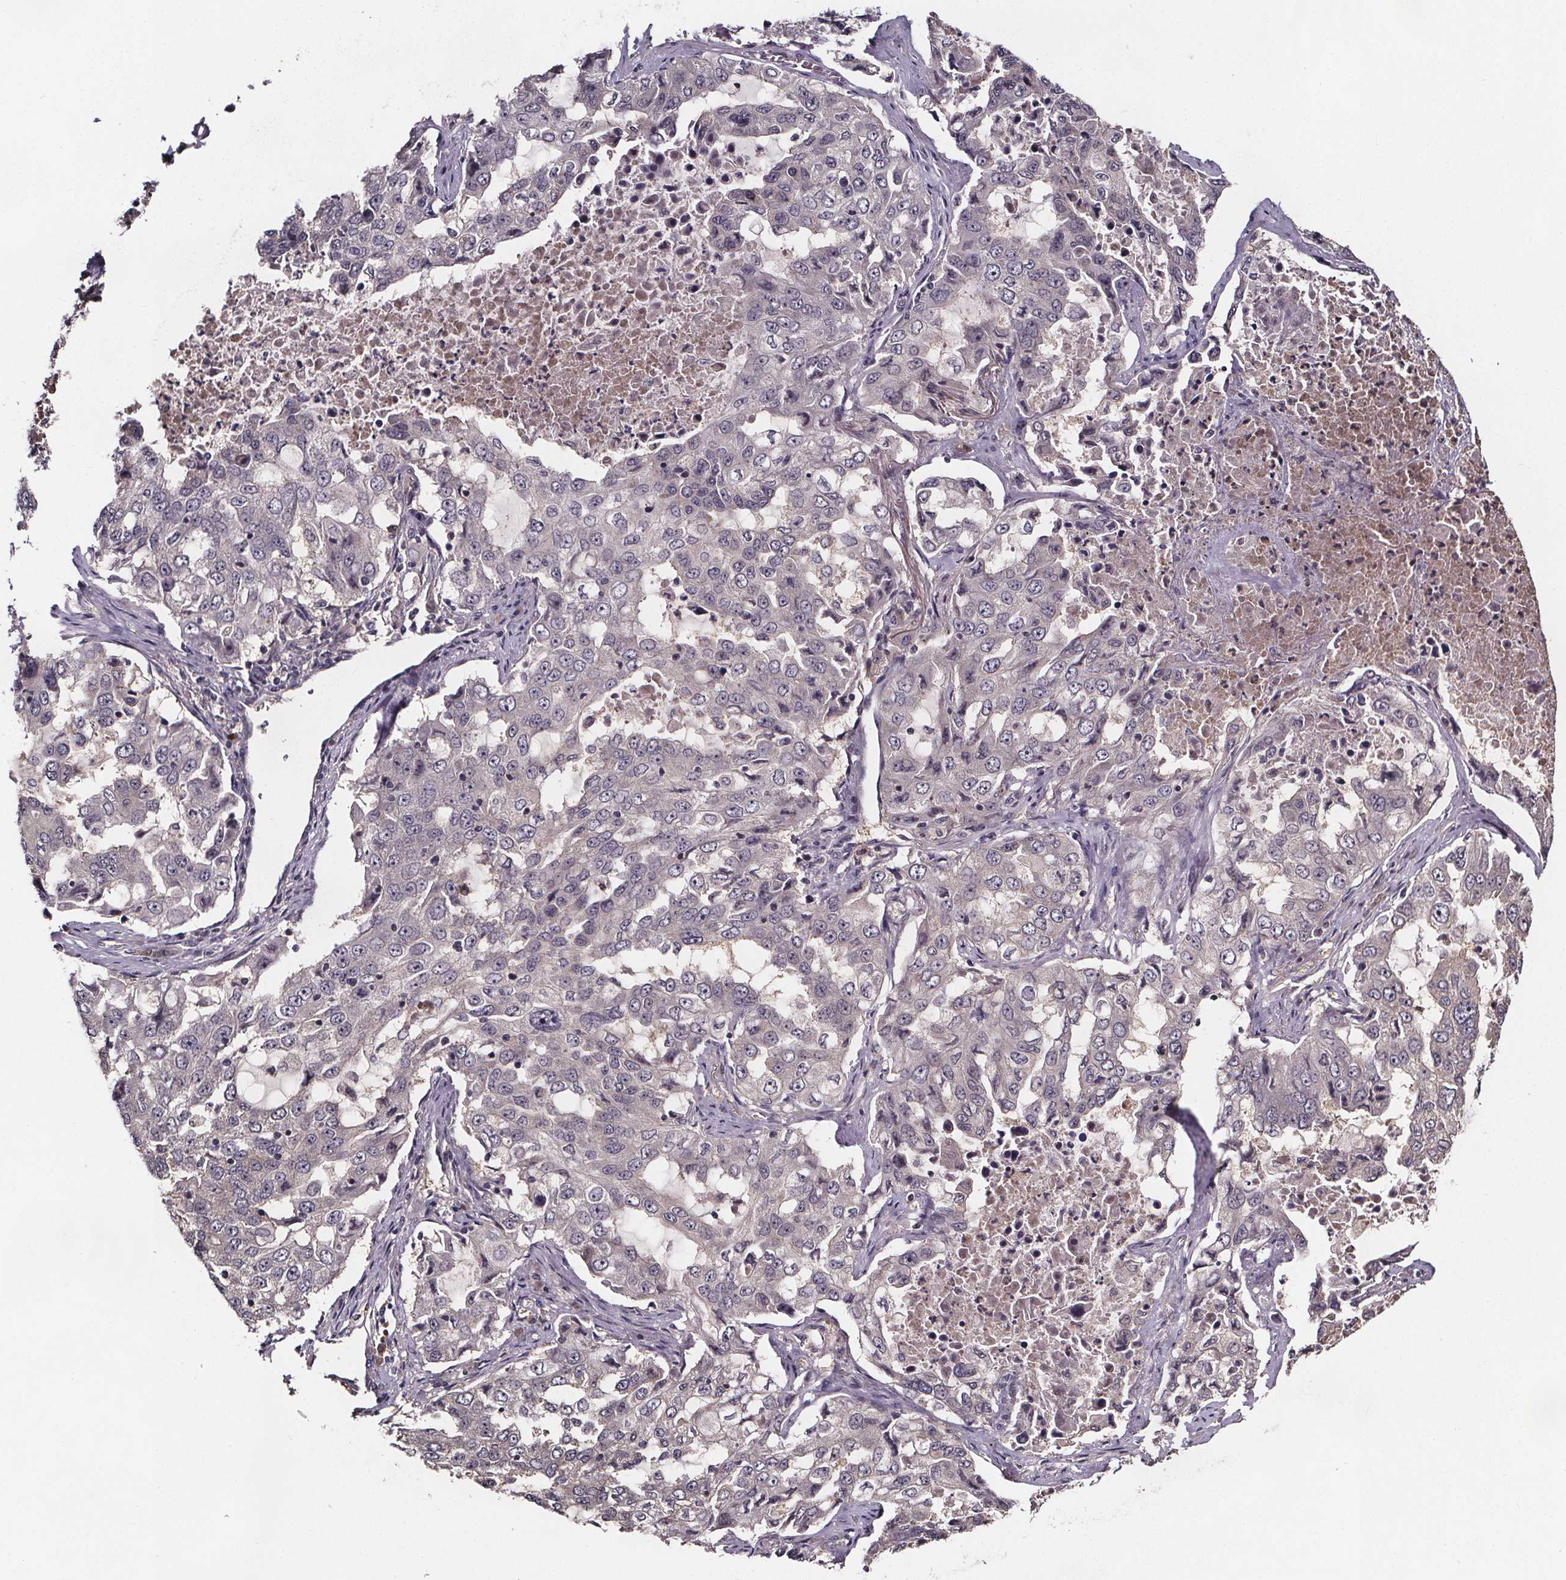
{"staining": {"intensity": "negative", "quantity": "none", "location": "none"}, "tissue": "lung cancer", "cell_type": "Tumor cells", "image_type": "cancer", "snomed": [{"axis": "morphology", "description": "Adenocarcinoma, NOS"}, {"axis": "topography", "description": "Lung"}], "caption": "This is an immunohistochemistry photomicrograph of lung adenocarcinoma. There is no expression in tumor cells.", "gene": "SMIM1", "patient": {"sex": "female", "age": 61}}